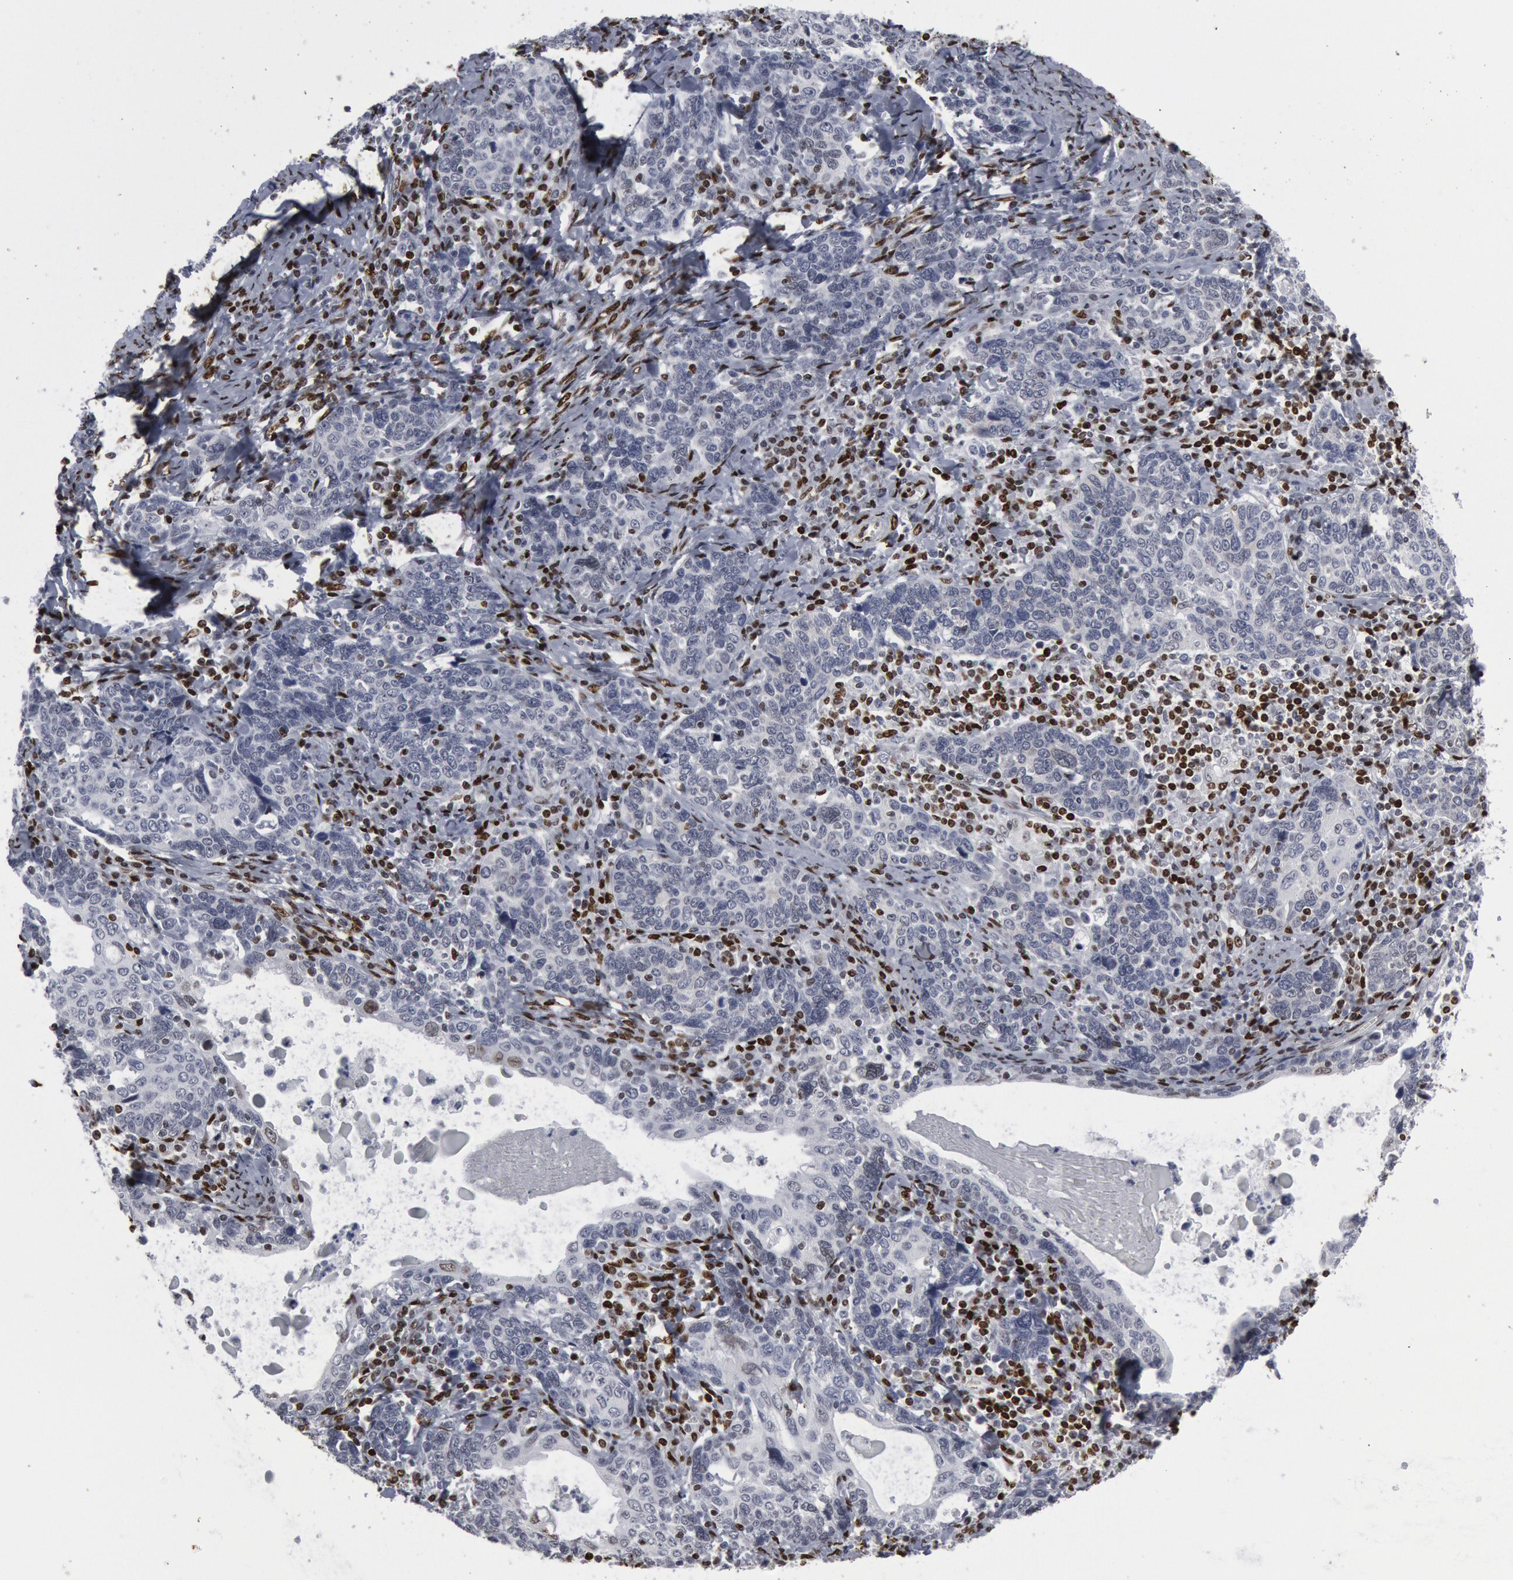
{"staining": {"intensity": "negative", "quantity": "none", "location": "none"}, "tissue": "cervical cancer", "cell_type": "Tumor cells", "image_type": "cancer", "snomed": [{"axis": "morphology", "description": "Squamous cell carcinoma, NOS"}, {"axis": "topography", "description": "Cervix"}], "caption": "IHC image of cervical cancer stained for a protein (brown), which reveals no positivity in tumor cells.", "gene": "MECP2", "patient": {"sex": "female", "age": 41}}